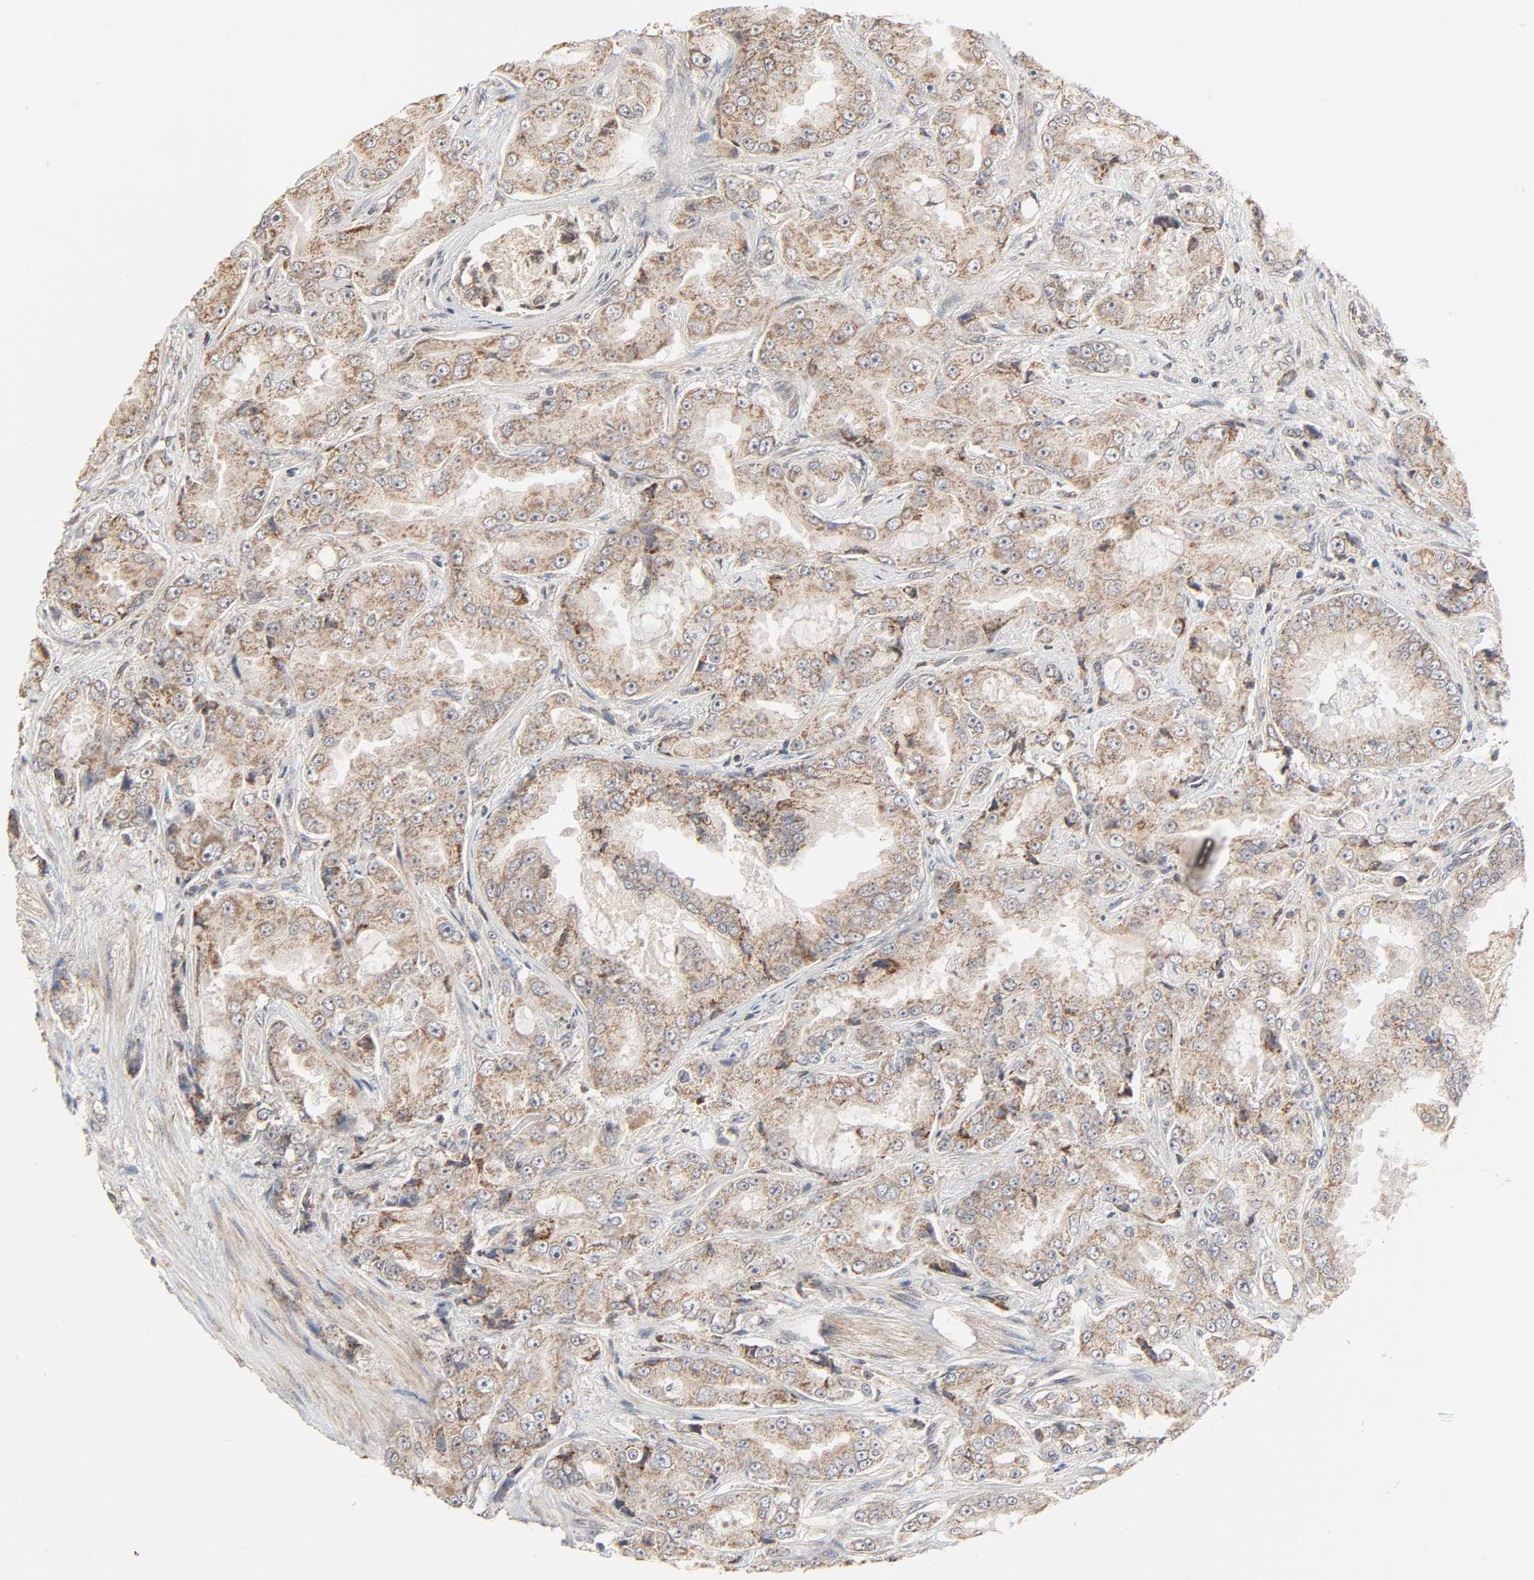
{"staining": {"intensity": "weak", "quantity": ">75%", "location": "cytoplasmic/membranous"}, "tissue": "prostate cancer", "cell_type": "Tumor cells", "image_type": "cancer", "snomed": [{"axis": "morphology", "description": "Adenocarcinoma, High grade"}, {"axis": "topography", "description": "Prostate"}], "caption": "The histopathology image demonstrates a brown stain indicating the presence of a protein in the cytoplasmic/membranous of tumor cells in adenocarcinoma (high-grade) (prostate). (Stains: DAB in brown, nuclei in blue, Microscopy: brightfield microscopy at high magnification).", "gene": "CLEC4E", "patient": {"sex": "male", "age": 73}}